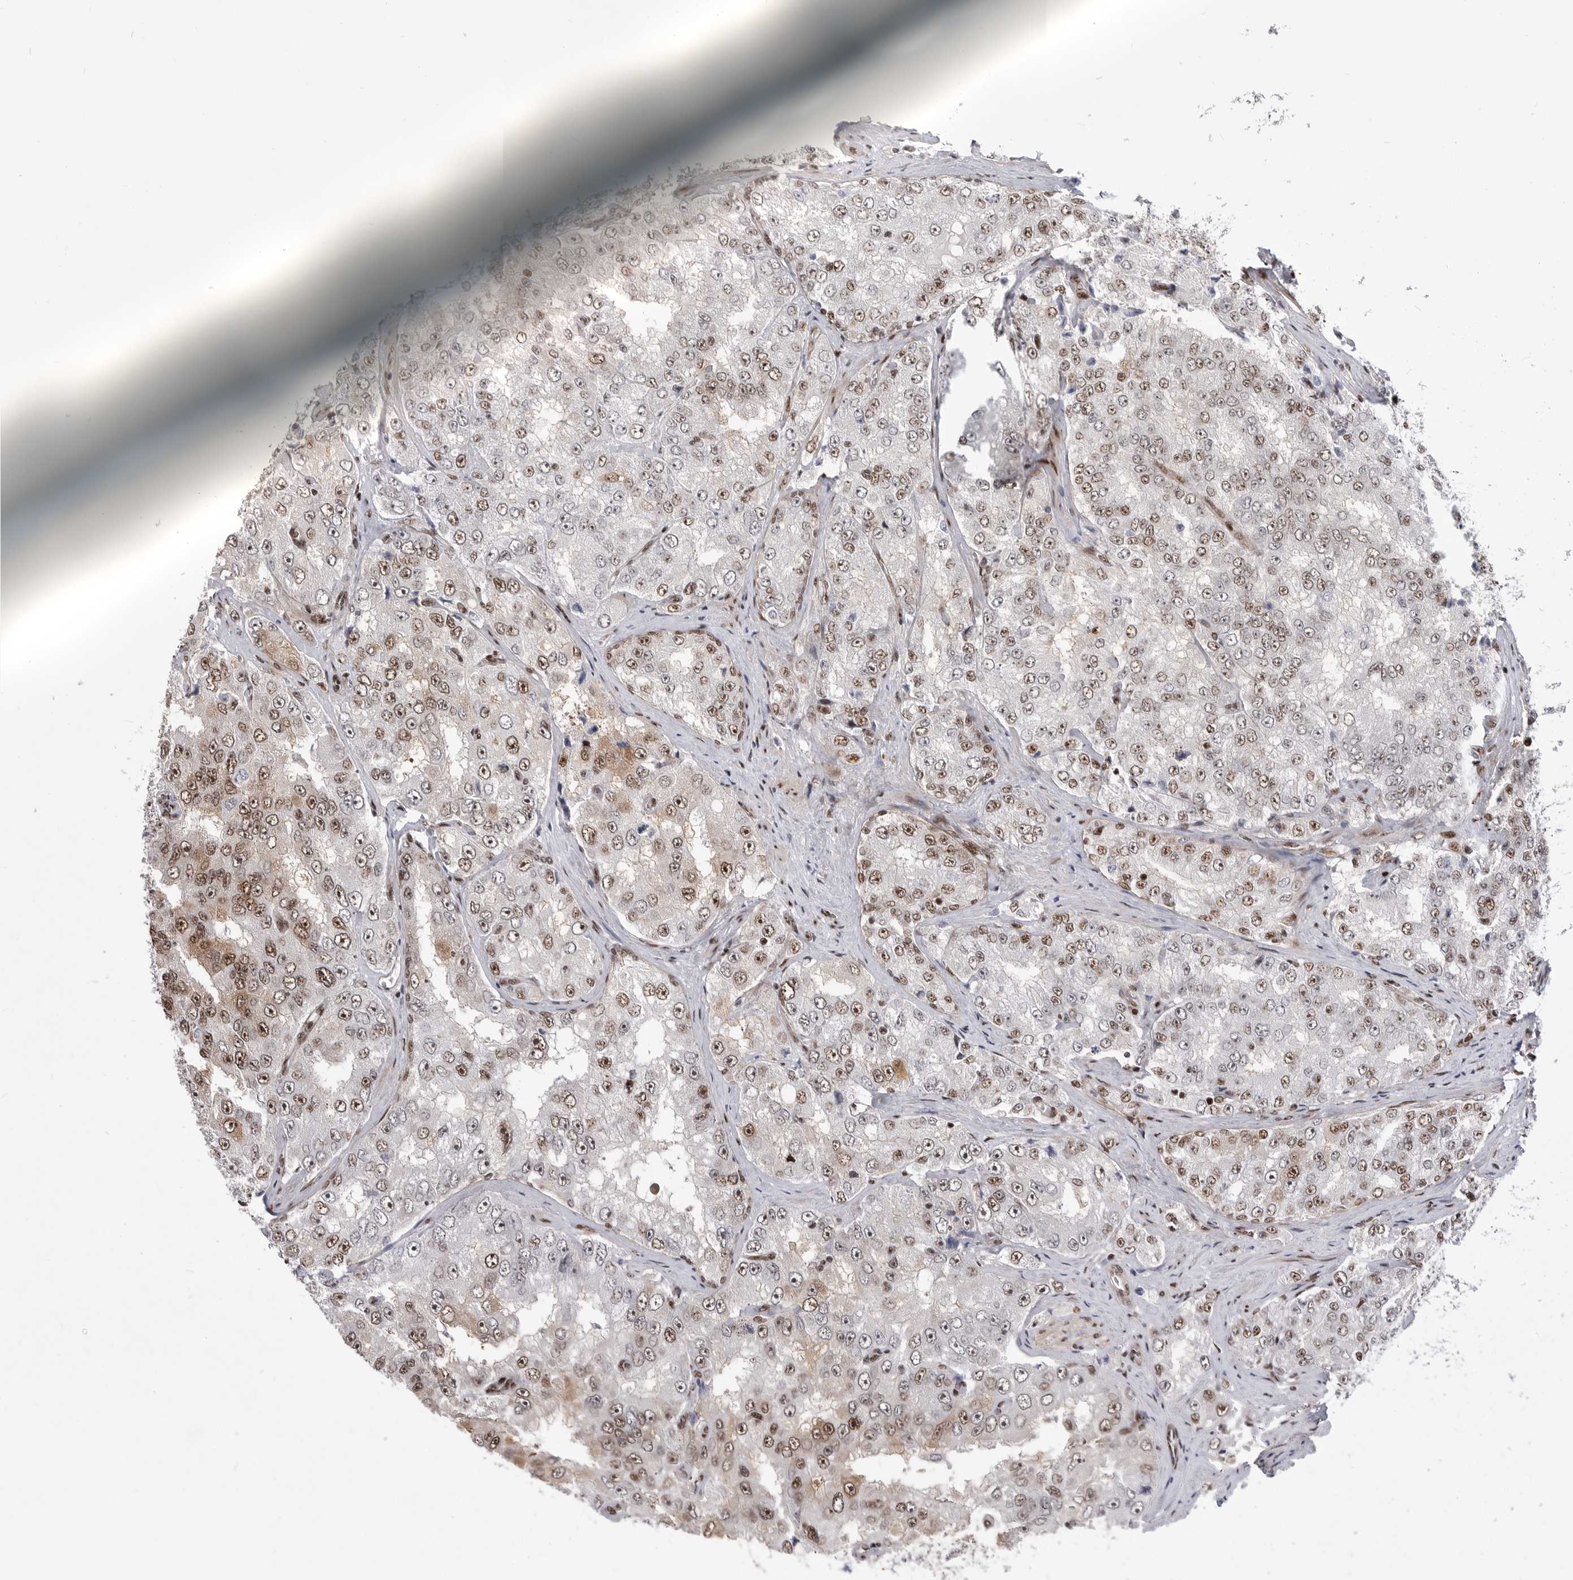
{"staining": {"intensity": "moderate", "quantity": ">75%", "location": "cytoplasmic/membranous,nuclear"}, "tissue": "prostate cancer", "cell_type": "Tumor cells", "image_type": "cancer", "snomed": [{"axis": "morphology", "description": "Adenocarcinoma, High grade"}, {"axis": "topography", "description": "Prostate"}], "caption": "Immunohistochemistry (IHC) photomicrograph of neoplastic tissue: prostate high-grade adenocarcinoma stained using immunohistochemistry (IHC) reveals medium levels of moderate protein expression localized specifically in the cytoplasmic/membranous and nuclear of tumor cells, appearing as a cytoplasmic/membranous and nuclear brown color.", "gene": "GPATCH2", "patient": {"sex": "male", "age": 58}}